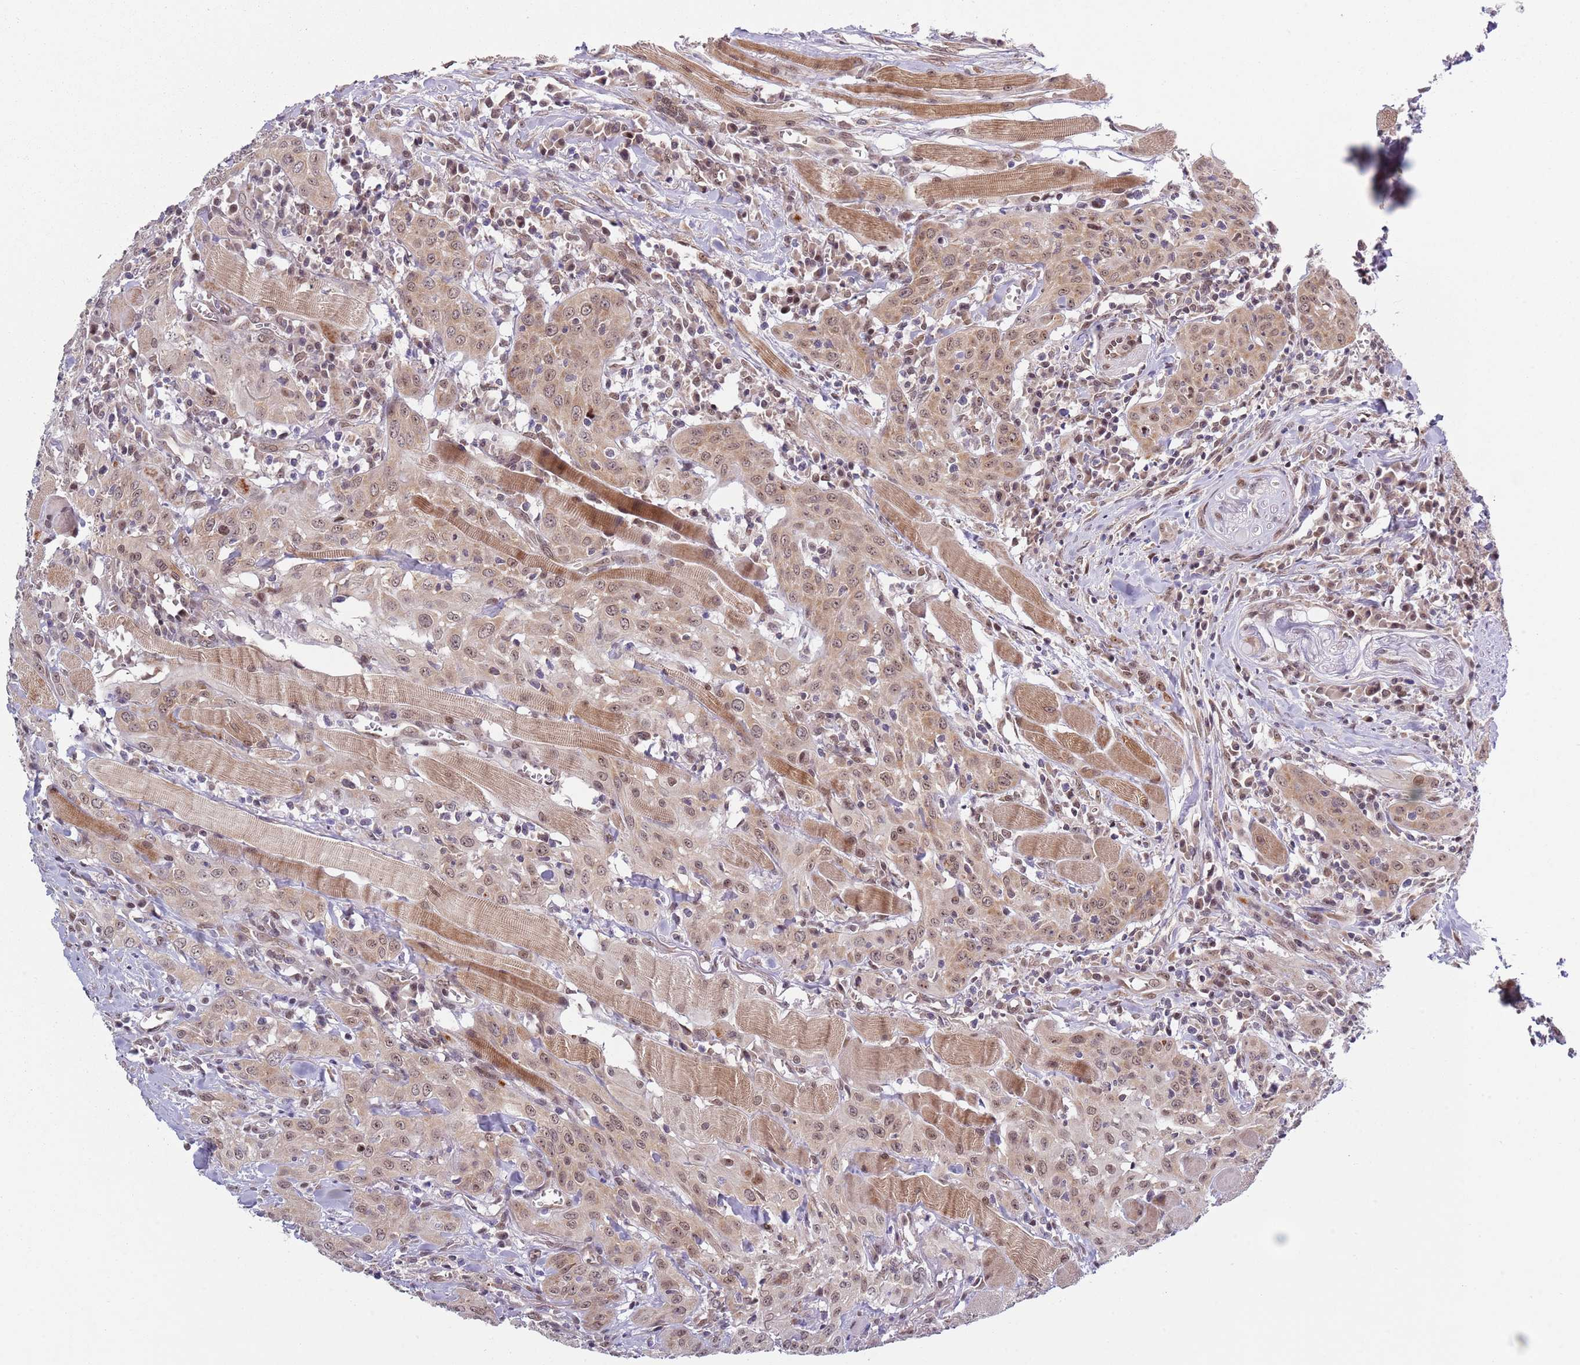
{"staining": {"intensity": "moderate", "quantity": ">75%", "location": "cytoplasmic/membranous,nuclear"}, "tissue": "head and neck cancer", "cell_type": "Tumor cells", "image_type": "cancer", "snomed": [{"axis": "morphology", "description": "Squamous cell carcinoma, NOS"}, {"axis": "topography", "description": "Oral tissue"}, {"axis": "topography", "description": "Head-Neck"}], "caption": "Immunohistochemistry (IHC) micrograph of human squamous cell carcinoma (head and neck) stained for a protein (brown), which reveals medium levels of moderate cytoplasmic/membranous and nuclear staining in about >75% of tumor cells.", "gene": "SLC25A32", "patient": {"sex": "female", "age": 70}}